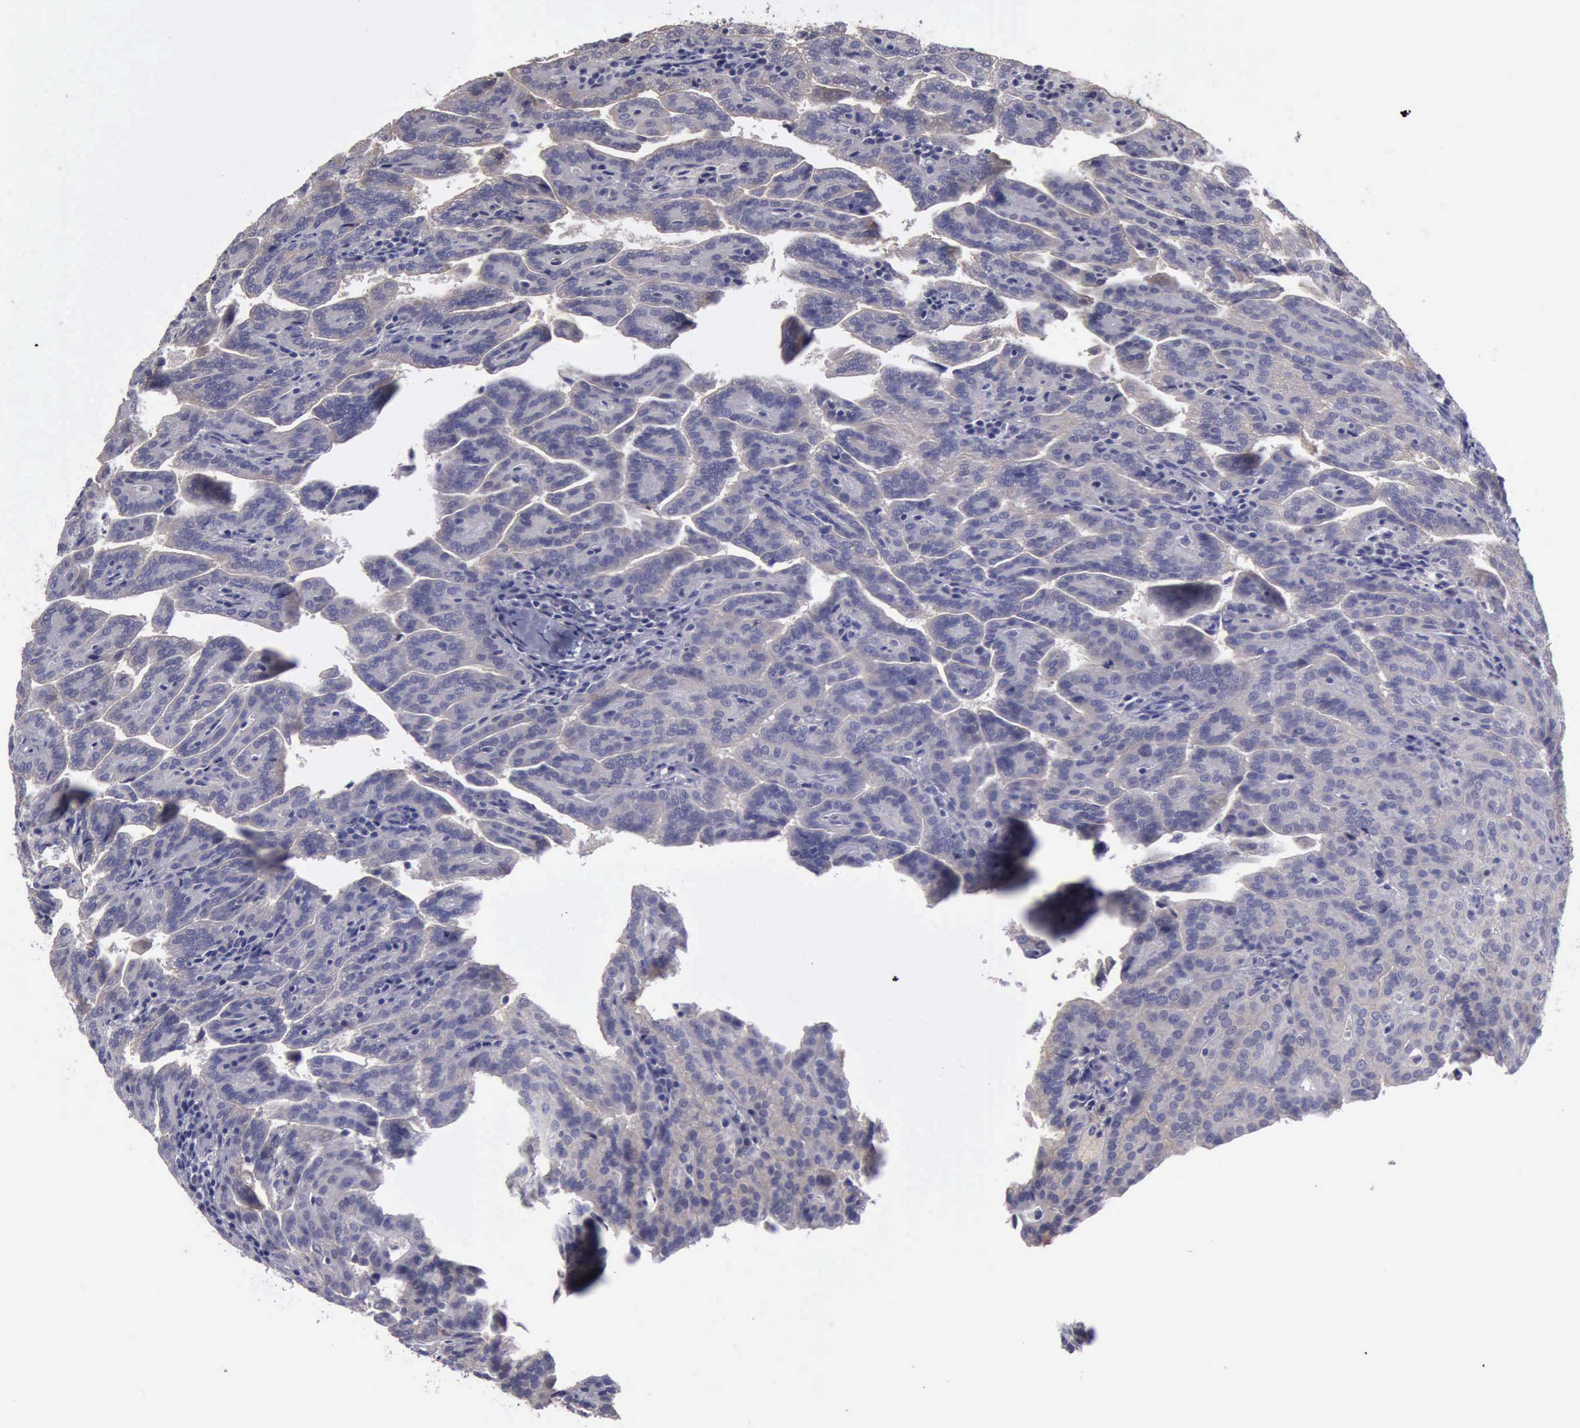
{"staining": {"intensity": "negative", "quantity": "none", "location": "none"}, "tissue": "renal cancer", "cell_type": "Tumor cells", "image_type": "cancer", "snomed": [{"axis": "morphology", "description": "Adenocarcinoma, NOS"}, {"axis": "topography", "description": "Kidney"}], "caption": "This is an immunohistochemistry photomicrograph of renal adenocarcinoma. There is no expression in tumor cells.", "gene": "PHKA1", "patient": {"sex": "male", "age": 61}}